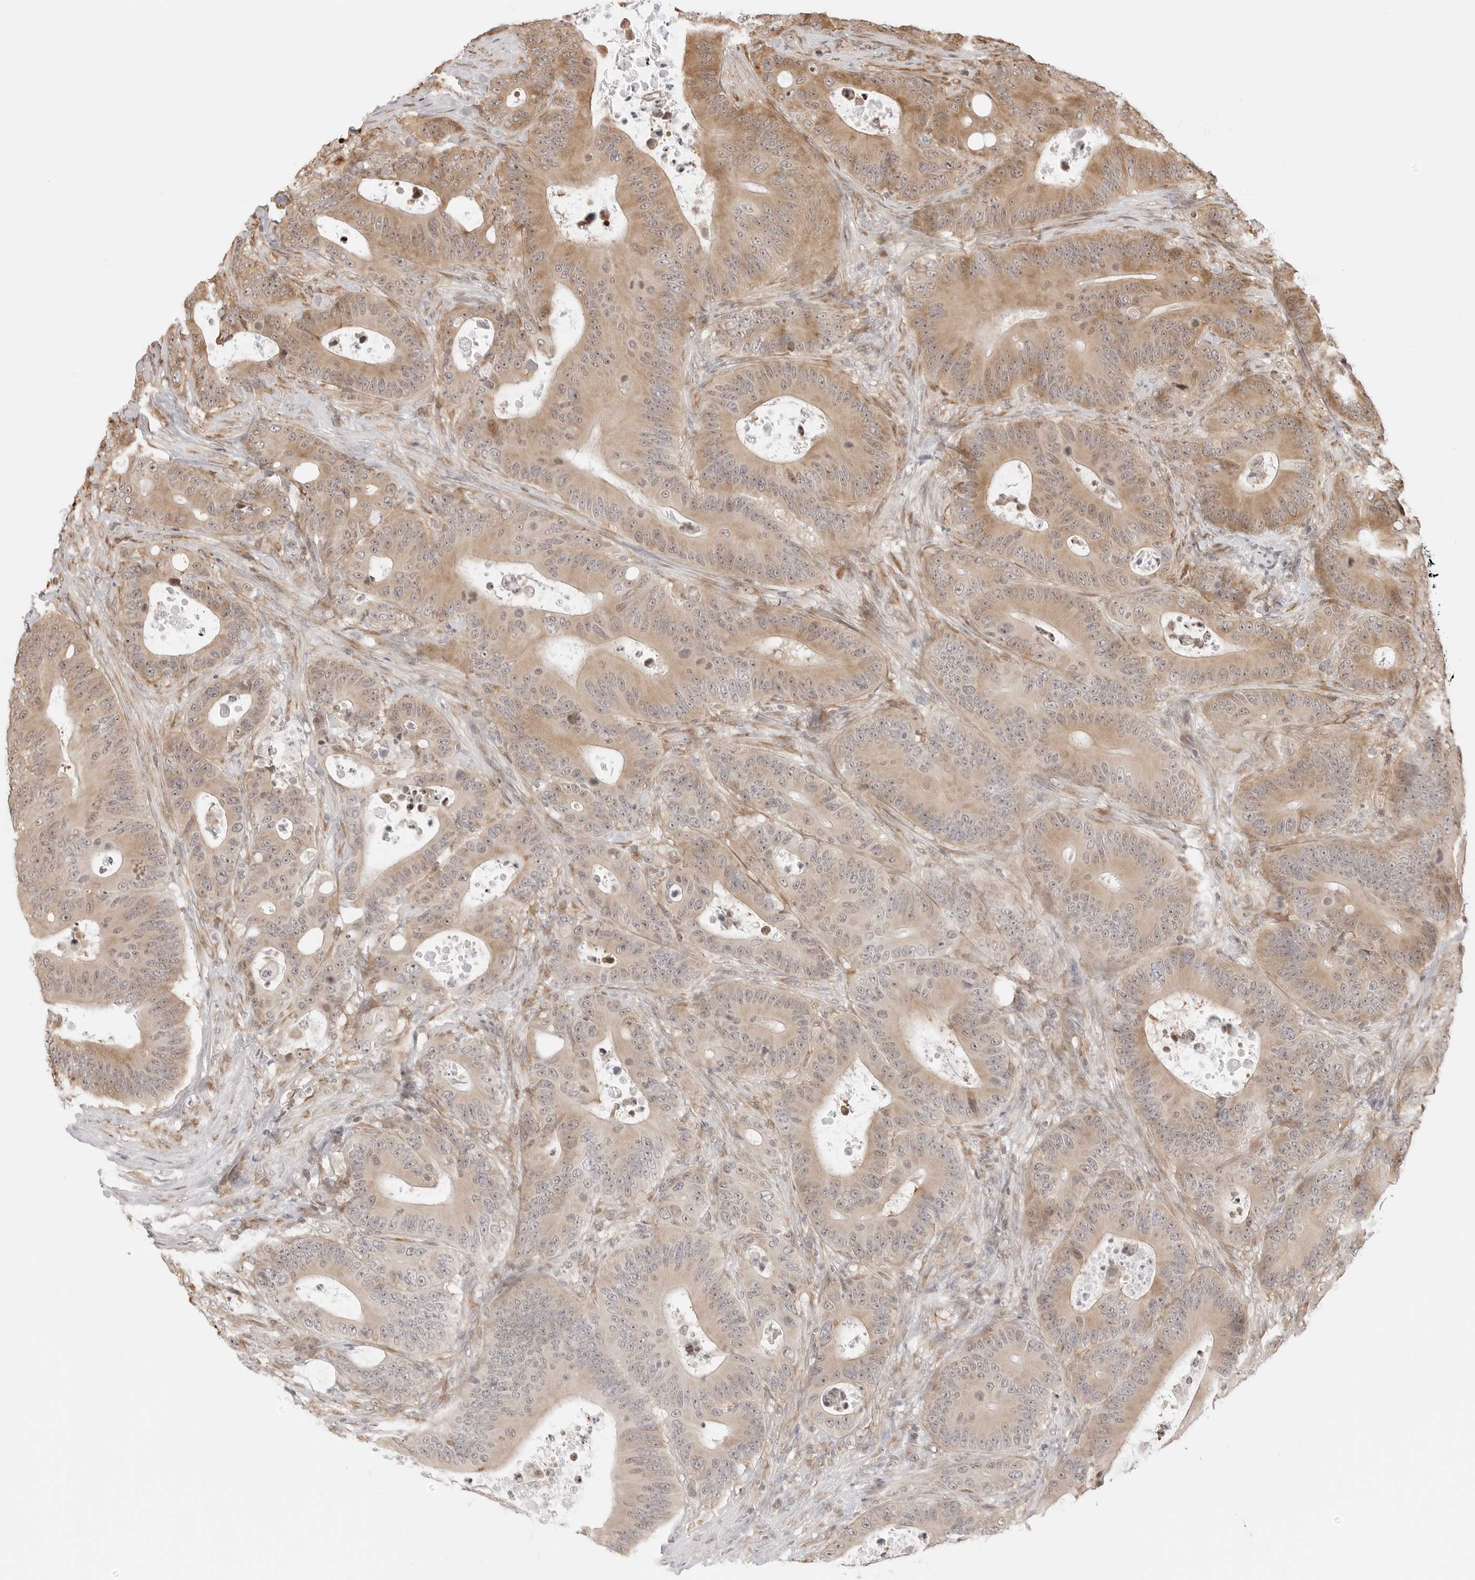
{"staining": {"intensity": "weak", "quantity": ">75%", "location": "cytoplasmic/membranous,nuclear"}, "tissue": "colorectal cancer", "cell_type": "Tumor cells", "image_type": "cancer", "snomed": [{"axis": "morphology", "description": "Adenocarcinoma, NOS"}, {"axis": "topography", "description": "Colon"}], "caption": "Human colorectal cancer stained with a protein marker reveals weak staining in tumor cells.", "gene": "FKBP14", "patient": {"sex": "male", "age": 83}}